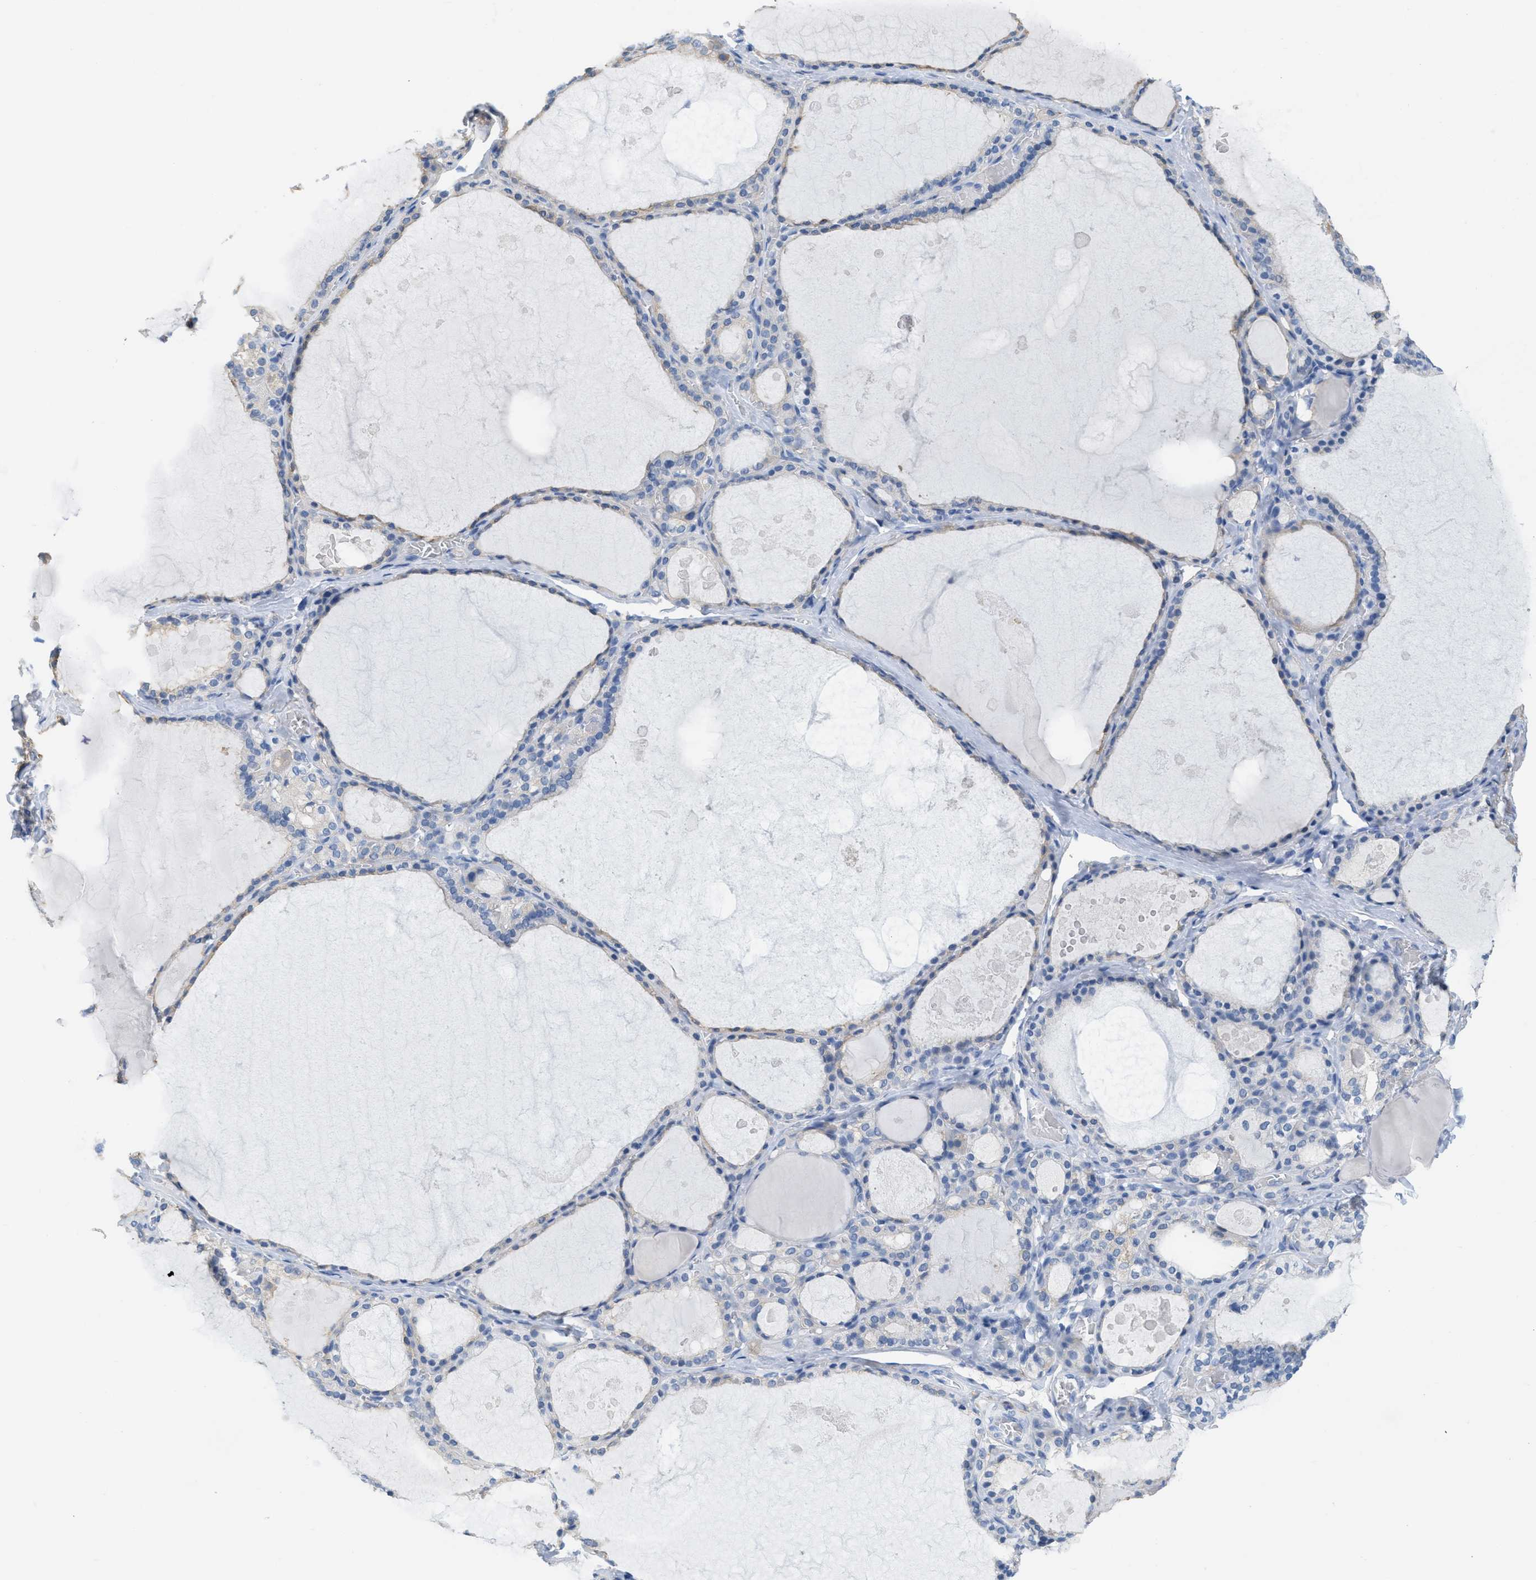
{"staining": {"intensity": "negative", "quantity": "none", "location": "none"}, "tissue": "thyroid gland", "cell_type": "Glandular cells", "image_type": "normal", "snomed": [{"axis": "morphology", "description": "Normal tissue, NOS"}, {"axis": "topography", "description": "Thyroid gland"}], "caption": "DAB immunohistochemical staining of benign thyroid gland displays no significant staining in glandular cells.", "gene": "ASGR1", "patient": {"sex": "male", "age": 56}}